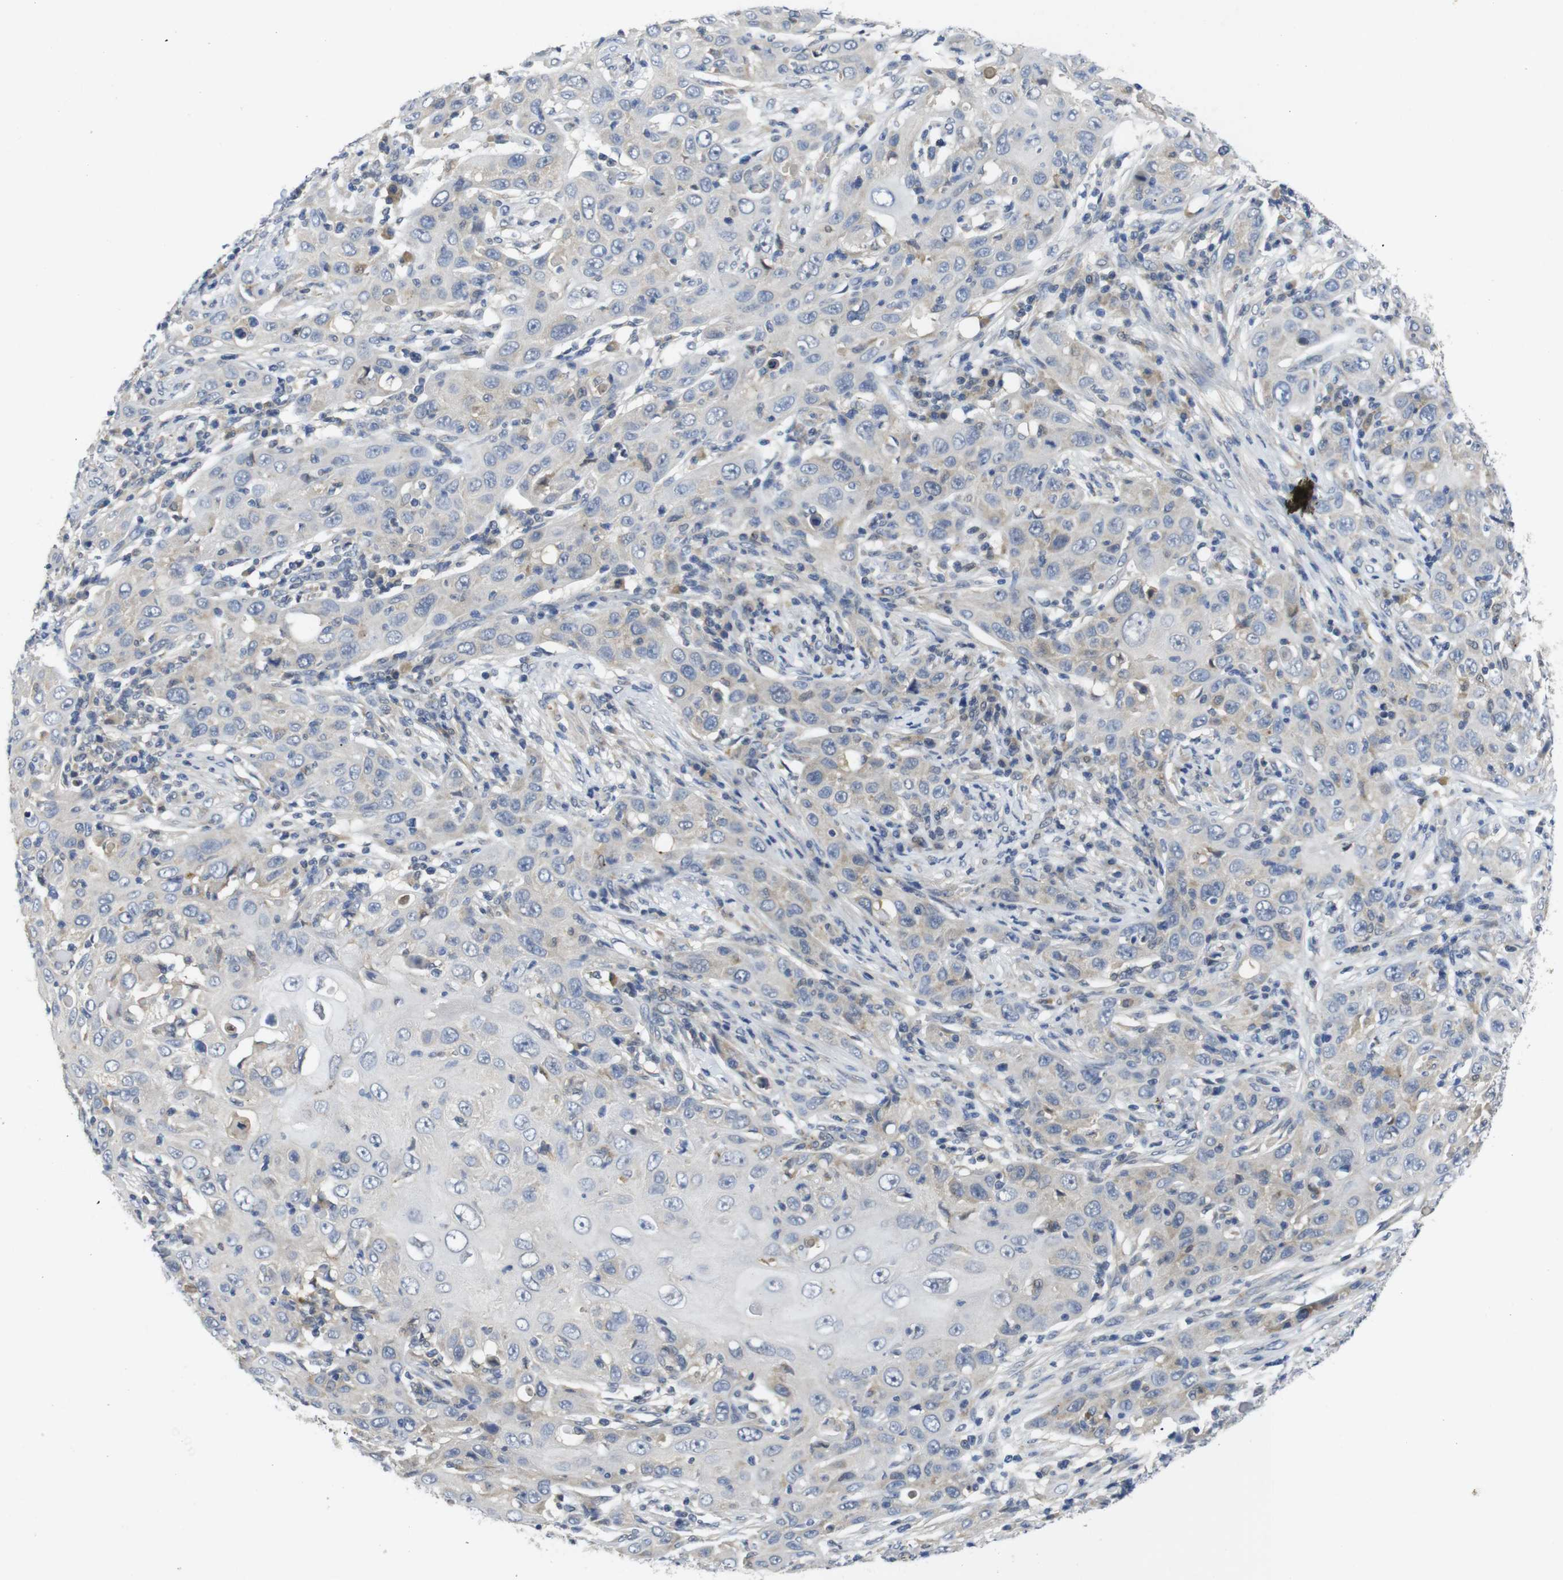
{"staining": {"intensity": "negative", "quantity": "none", "location": "none"}, "tissue": "skin cancer", "cell_type": "Tumor cells", "image_type": "cancer", "snomed": [{"axis": "morphology", "description": "Squamous cell carcinoma, NOS"}, {"axis": "topography", "description": "Skin"}], "caption": "A histopathology image of skin cancer stained for a protein reveals no brown staining in tumor cells.", "gene": "FNTA", "patient": {"sex": "female", "age": 88}}